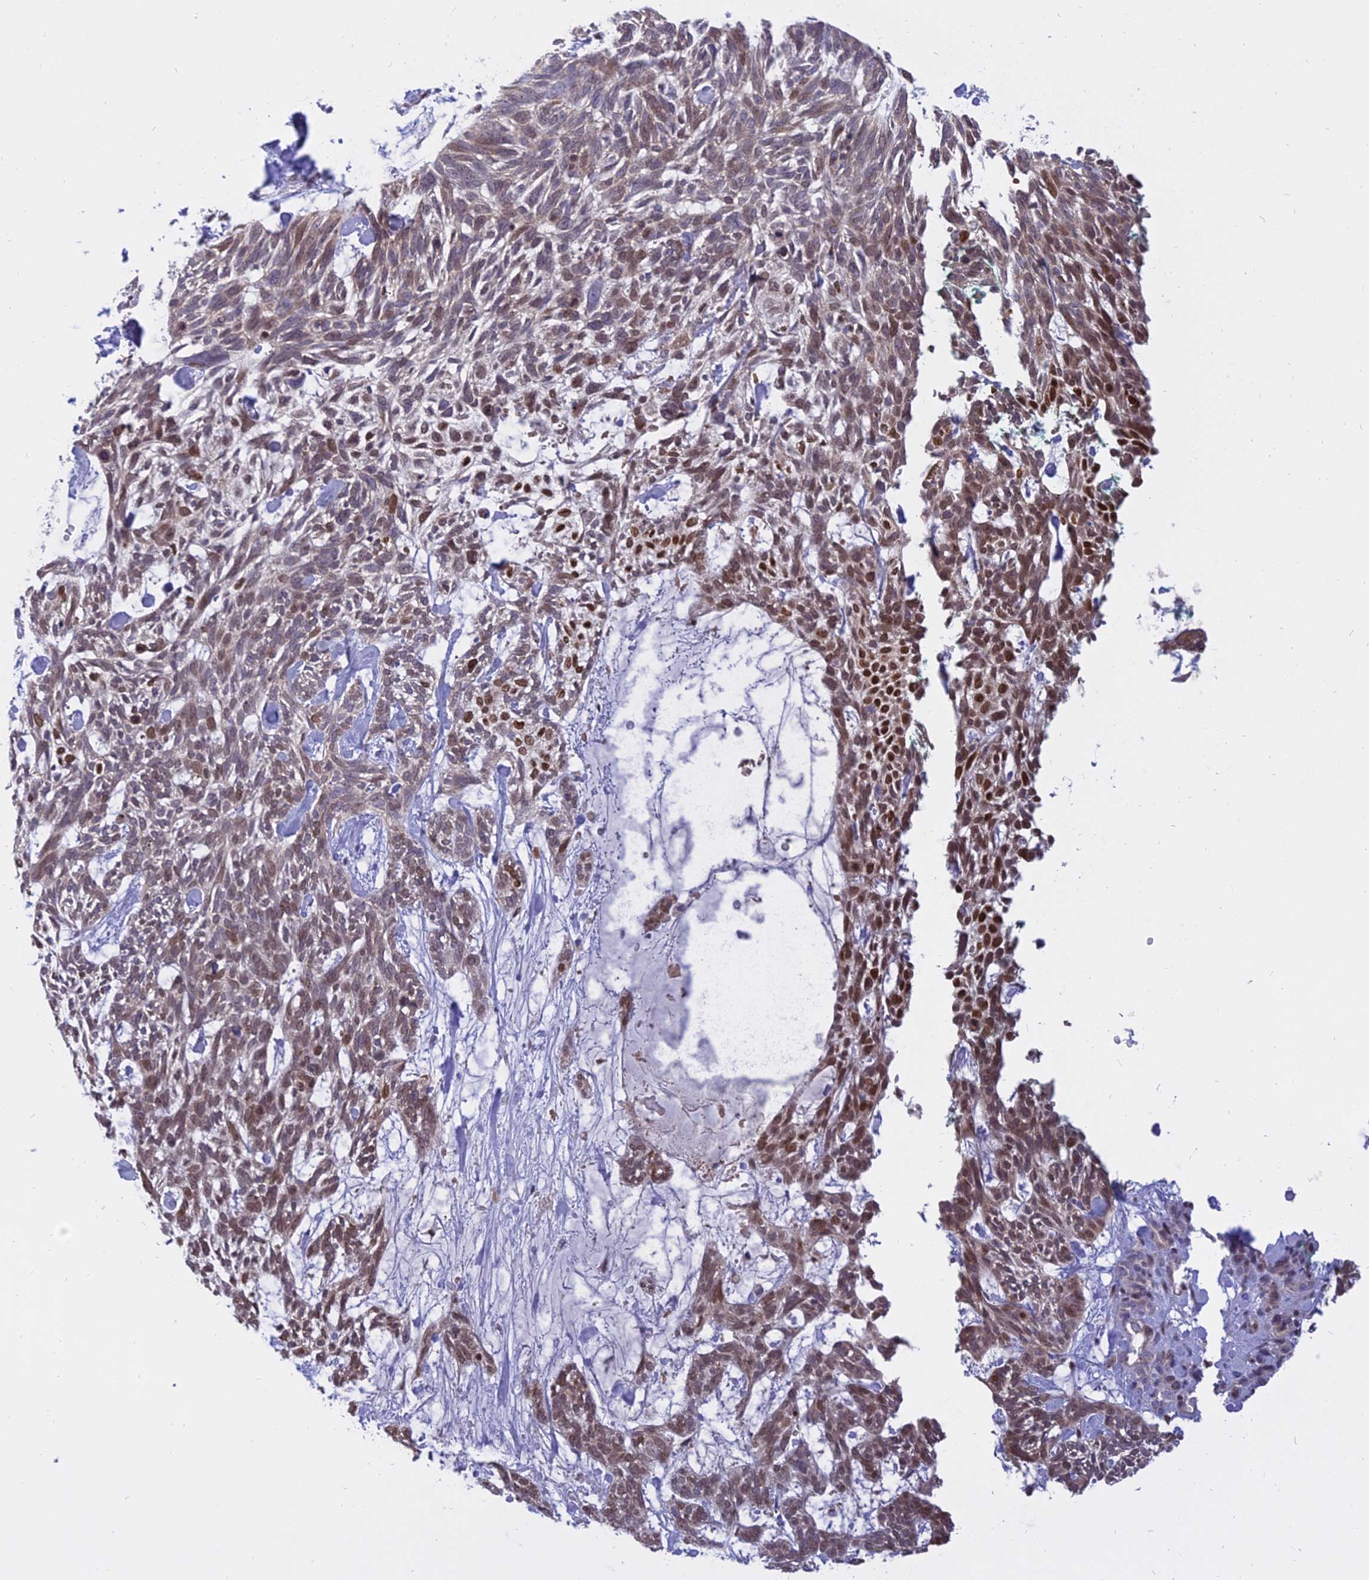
{"staining": {"intensity": "moderate", "quantity": "25%-75%", "location": "nuclear"}, "tissue": "skin cancer", "cell_type": "Tumor cells", "image_type": "cancer", "snomed": [{"axis": "morphology", "description": "Basal cell carcinoma"}, {"axis": "topography", "description": "Skin"}], "caption": "A histopathology image of skin cancer stained for a protein displays moderate nuclear brown staining in tumor cells.", "gene": "CENPV", "patient": {"sex": "male", "age": 88}}